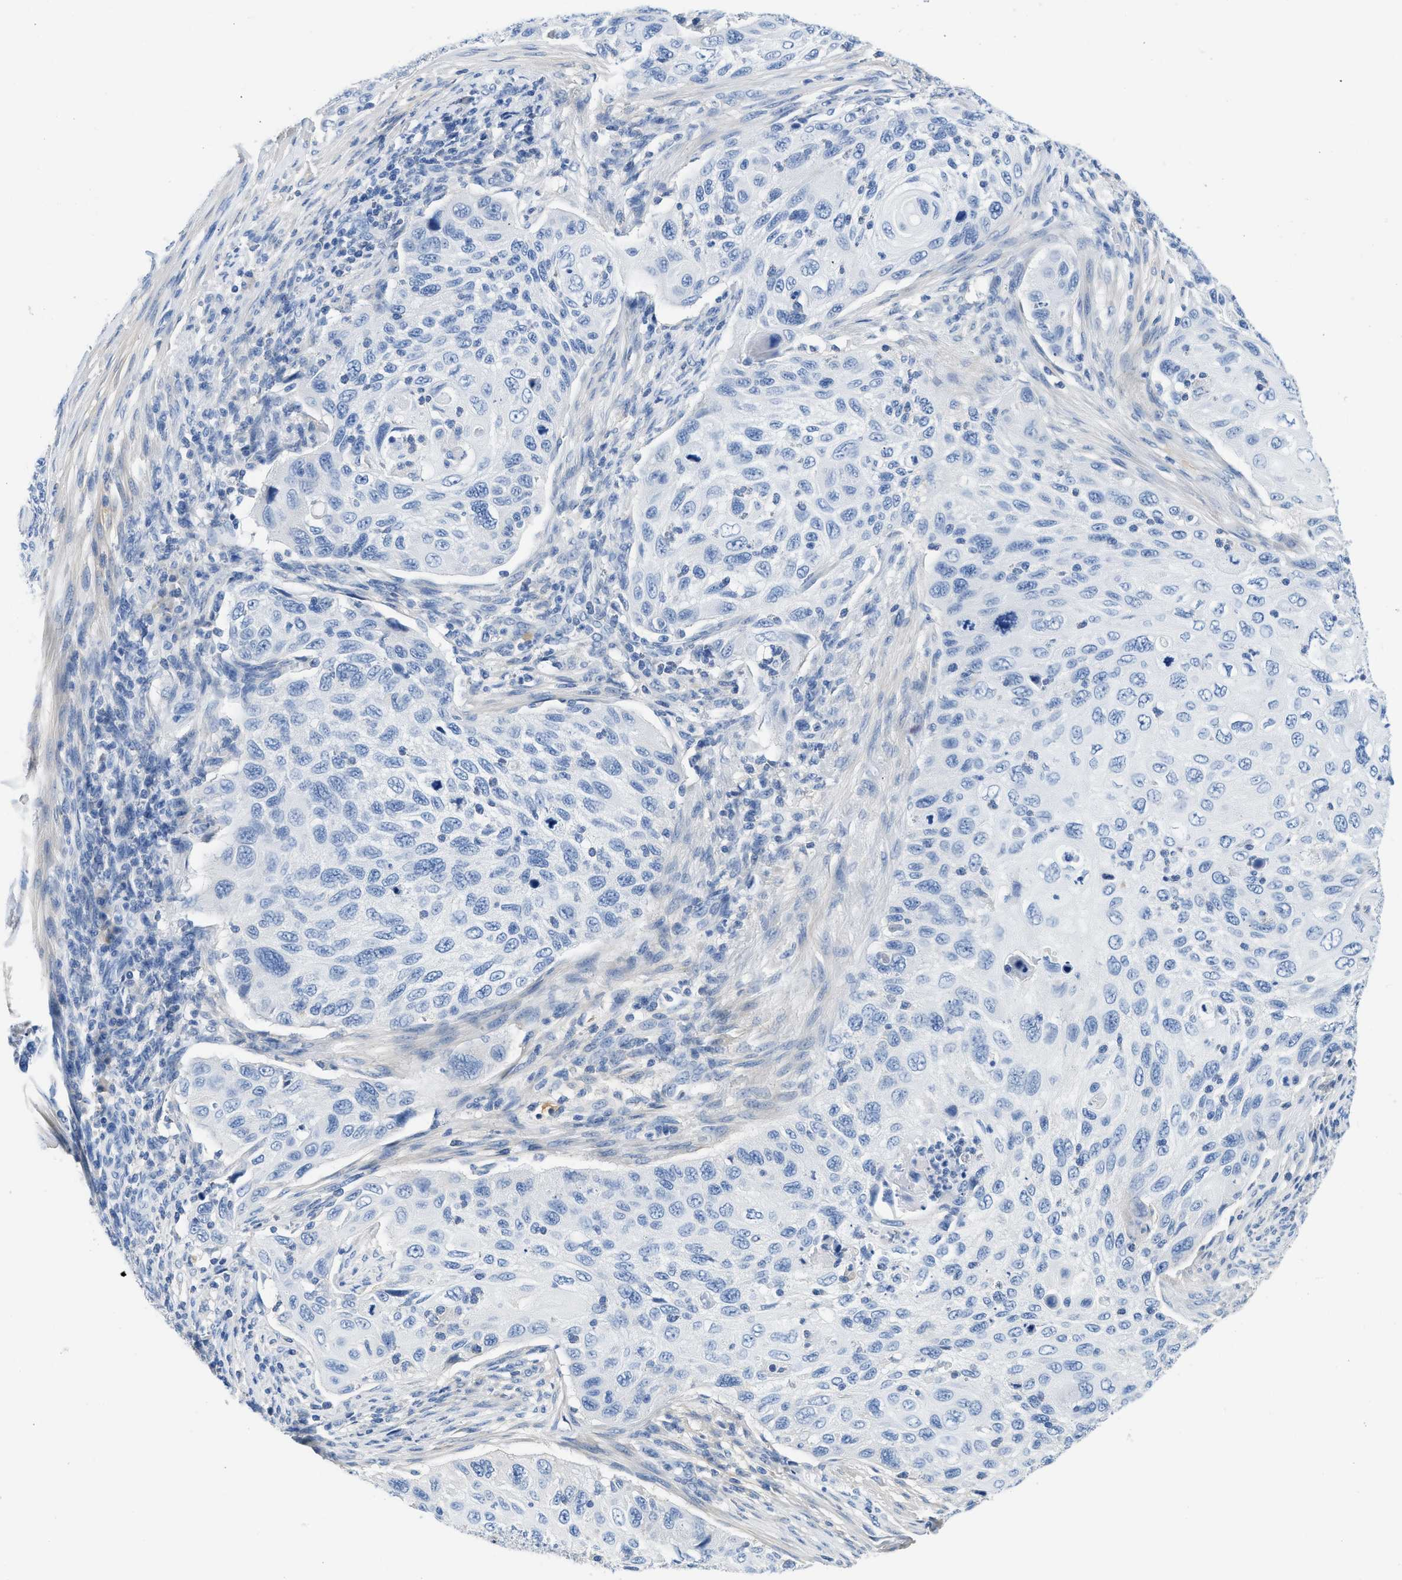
{"staining": {"intensity": "negative", "quantity": "none", "location": "none"}, "tissue": "cervical cancer", "cell_type": "Tumor cells", "image_type": "cancer", "snomed": [{"axis": "morphology", "description": "Squamous cell carcinoma, NOS"}, {"axis": "topography", "description": "Cervix"}], "caption": "DAB (3,3'-diaminobenzidine) immunohistochemical staining of human squamous cell carcinoma (cervical) shows no significant expression in tumor cells. The staining was performed using DAB to visualize the protein expression in brown, while the nuclei were stained in blue with hematoxylin (Magnification: 20x).", "gene": "C1S", "patient": {"sex": "female", "age": 70}}